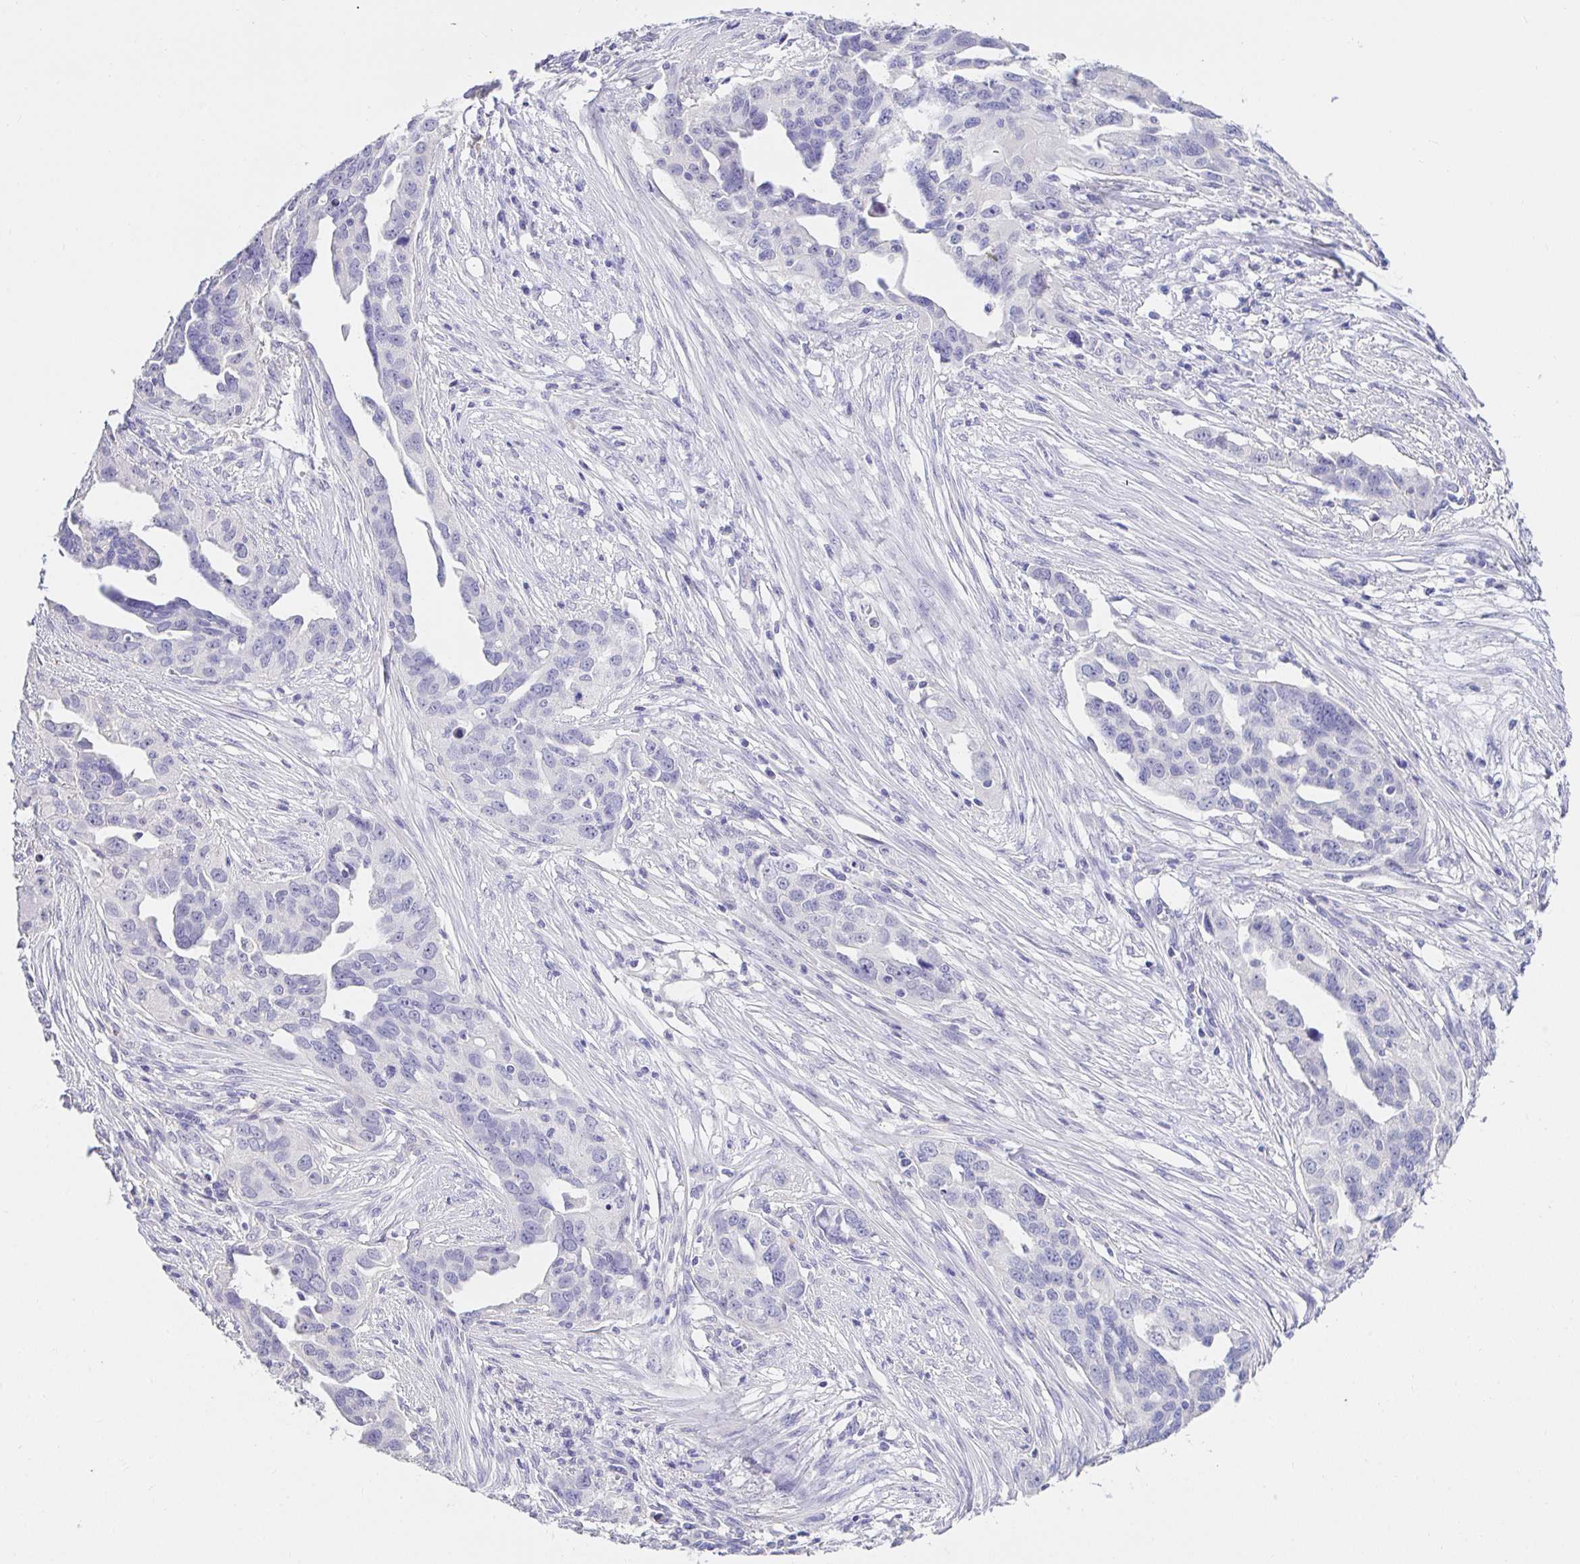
{"staining": {"intensity": "negative", "quantity": "none", "location": "none"}, "tissue": "ovarian cancer", "cell_type": "Tumor cells", "image_type": "cancer", "snomed": [{"axis": "morphology", "description": "Carcinoma, endometroid"}, {"axis": "morphology", "description": "Cystadenocarcinoma, serous, NOS"}, {"axis": "topography", "description": "Ovary"}], "caption": "Immunohistochemical staining of human ovarian cancer (serous cystadenocarcinoma) displays no significant expression in tumor cells.", "gene": "CDO1", "patient": {"sex": "female", "age": 45}}